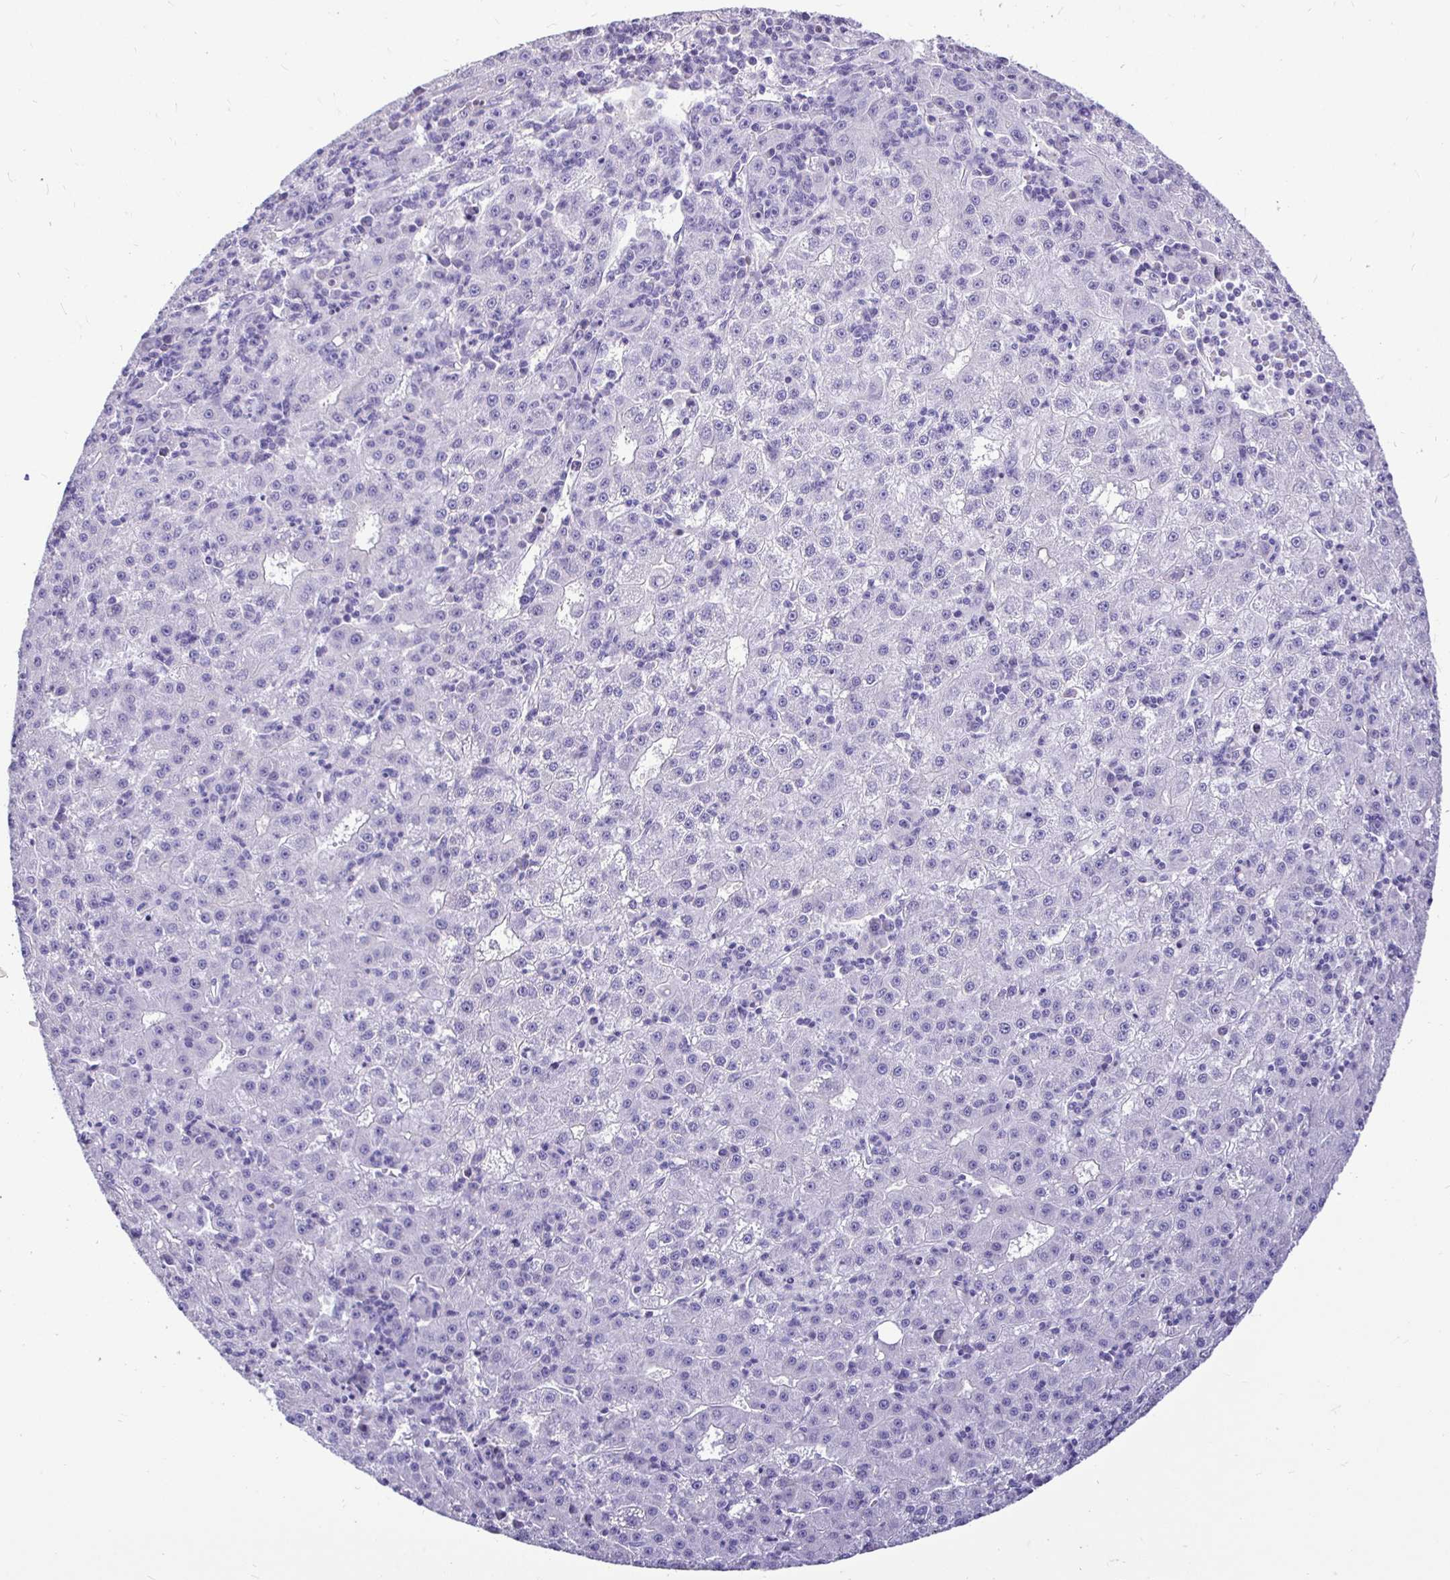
{"staining": {"intensity": "negative", "quantity": "none", "location": "none"}, "tissue": "liver cancer", "cell_type": "Tumor cells", "image_type": "cancer", "snomed": [{"axis": "morphology", "description": "Carcinoma, Hepatocellular, NOS"}, {"axis": "topography", "description": "Liver"}], "caption": "Immunohistochemical staining of liver cancer displays no significant expression in tumor cells.", "gene": "TAF1D", "patient": {"sex": "male", "age": 76}}